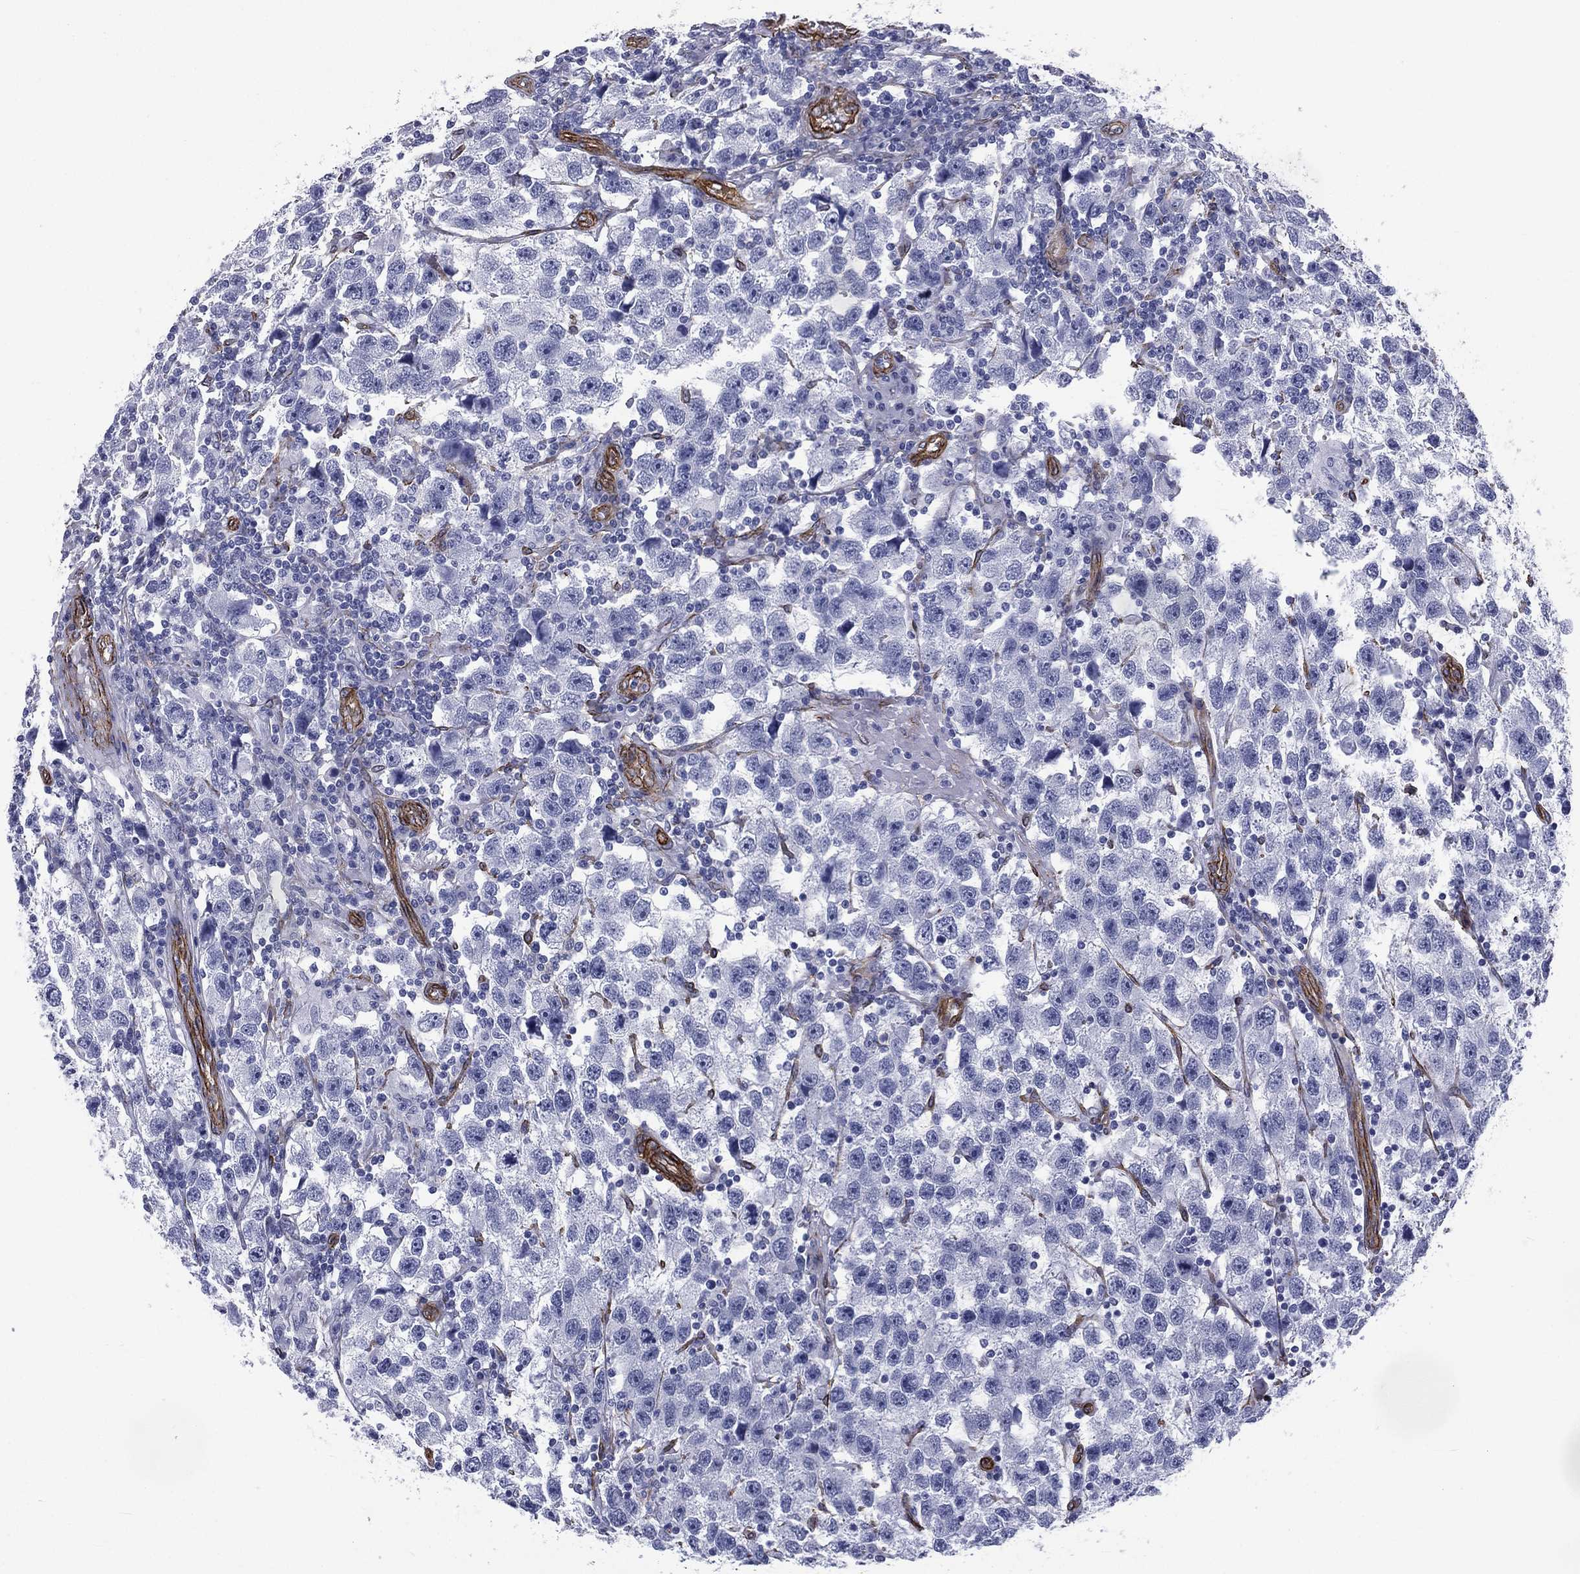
{"staining": {"intensity": "negative", "quantity": "none", "location": "none"}, "tissue": "testis cancer", "cell_type": "Tumor cells", "image_type": "cancer", "snomed": [{"axis": "morphology", "description": "Seminoma, NOS"}, {"axis": "topography", "description": "Testis"}], "caption": "High power microscopy image of an immunohistochemistry micrograph of testis cancer, revealing no significant expression in tumor cells.", "gene": "CAVIN3", "patient": {"sex": "male", "age": 26}}